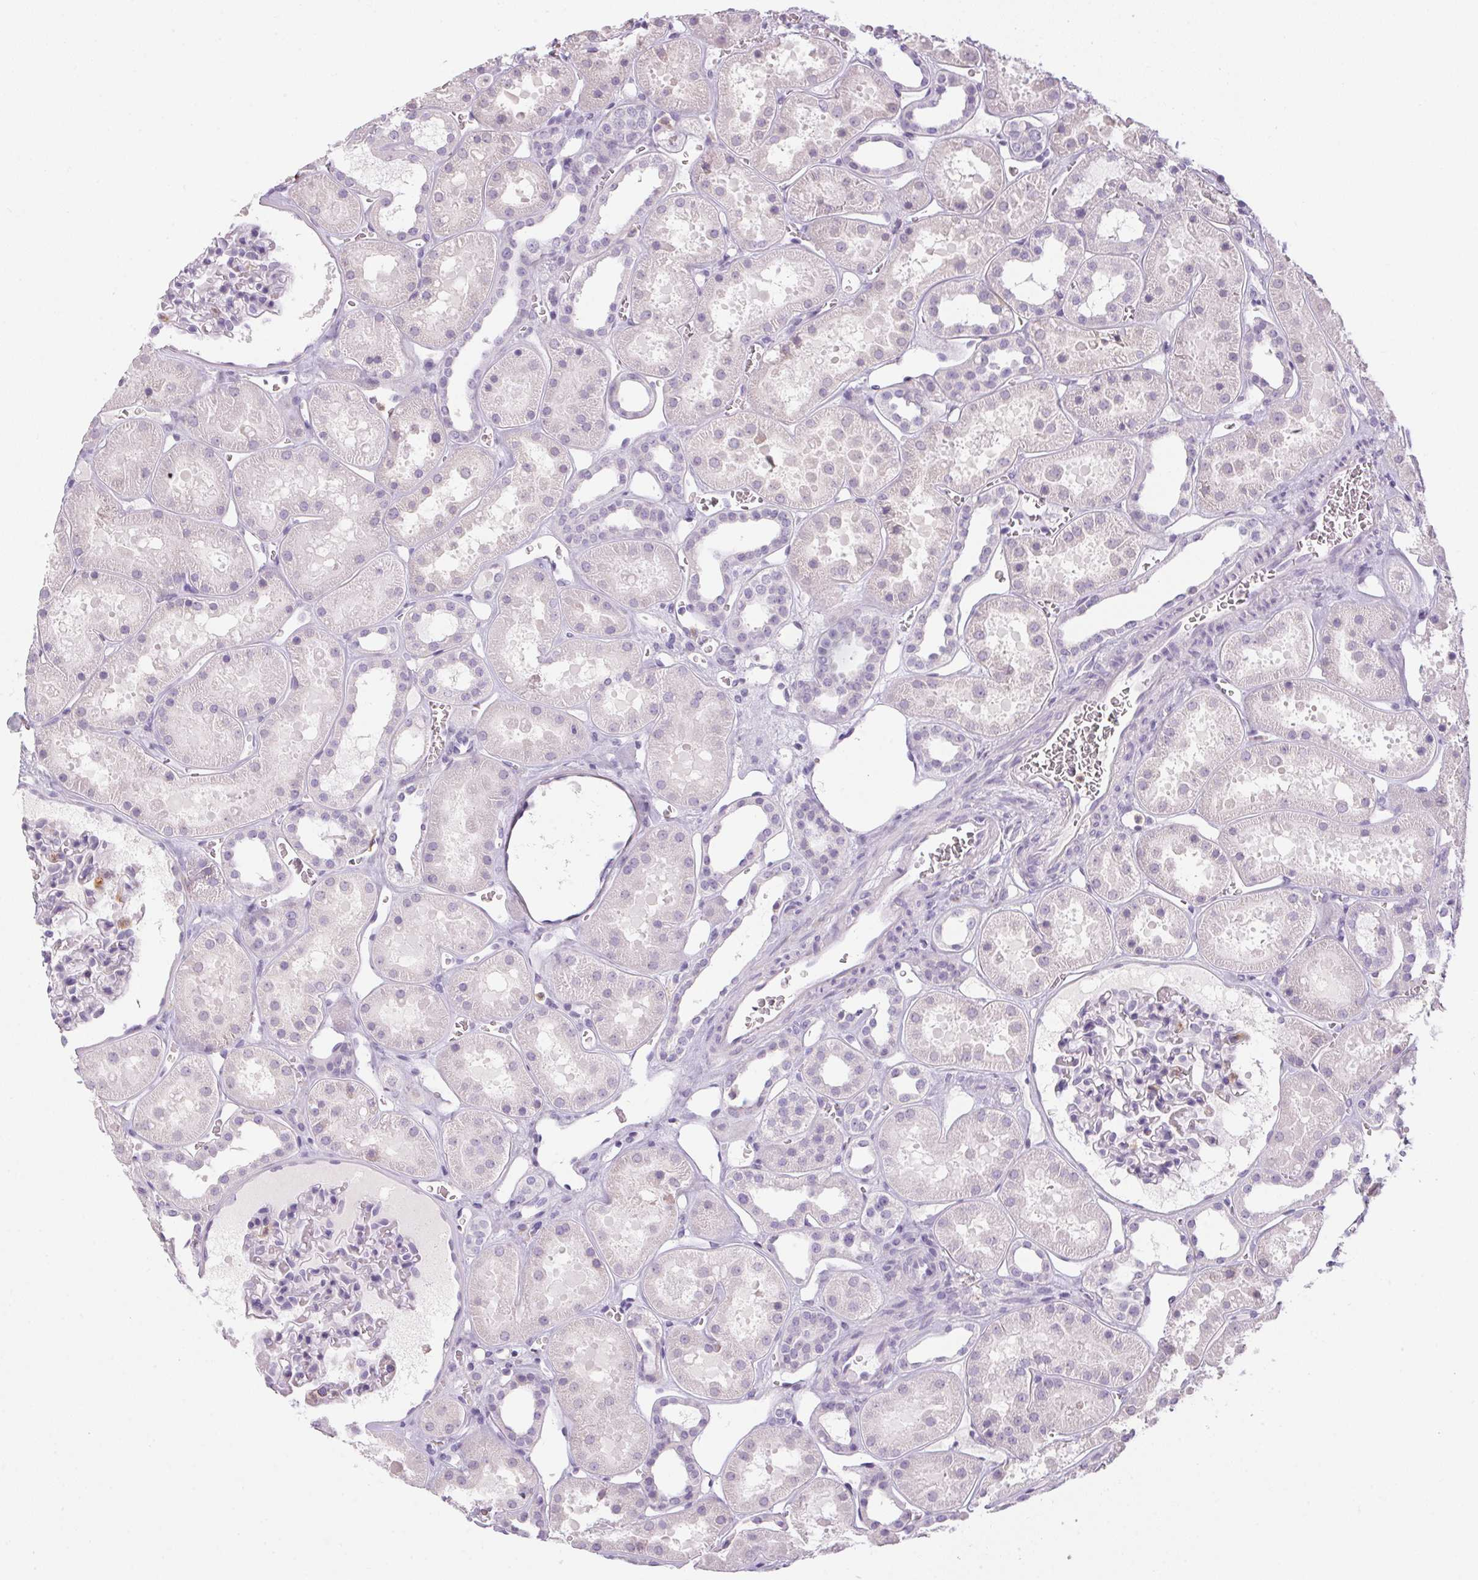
{"staining": {"intensity": "negative", "quantity": "none", "location": "none"}, "tissue": "kidney", "cell_type": "Cells in glomeruli", "image_type": "normal", "snomed": [{"axis": "morphology", "description": "Normal tissue, NOS"}, {"axis": "topography", "description": "Kidney"}], "caption": "IHC image of benign kidney: kidney stained with DAB exhibits no significant protein staining in cells in glomeruli.", "gene": "ECPAS", "patient": {"sex": "female", "age": 41}}